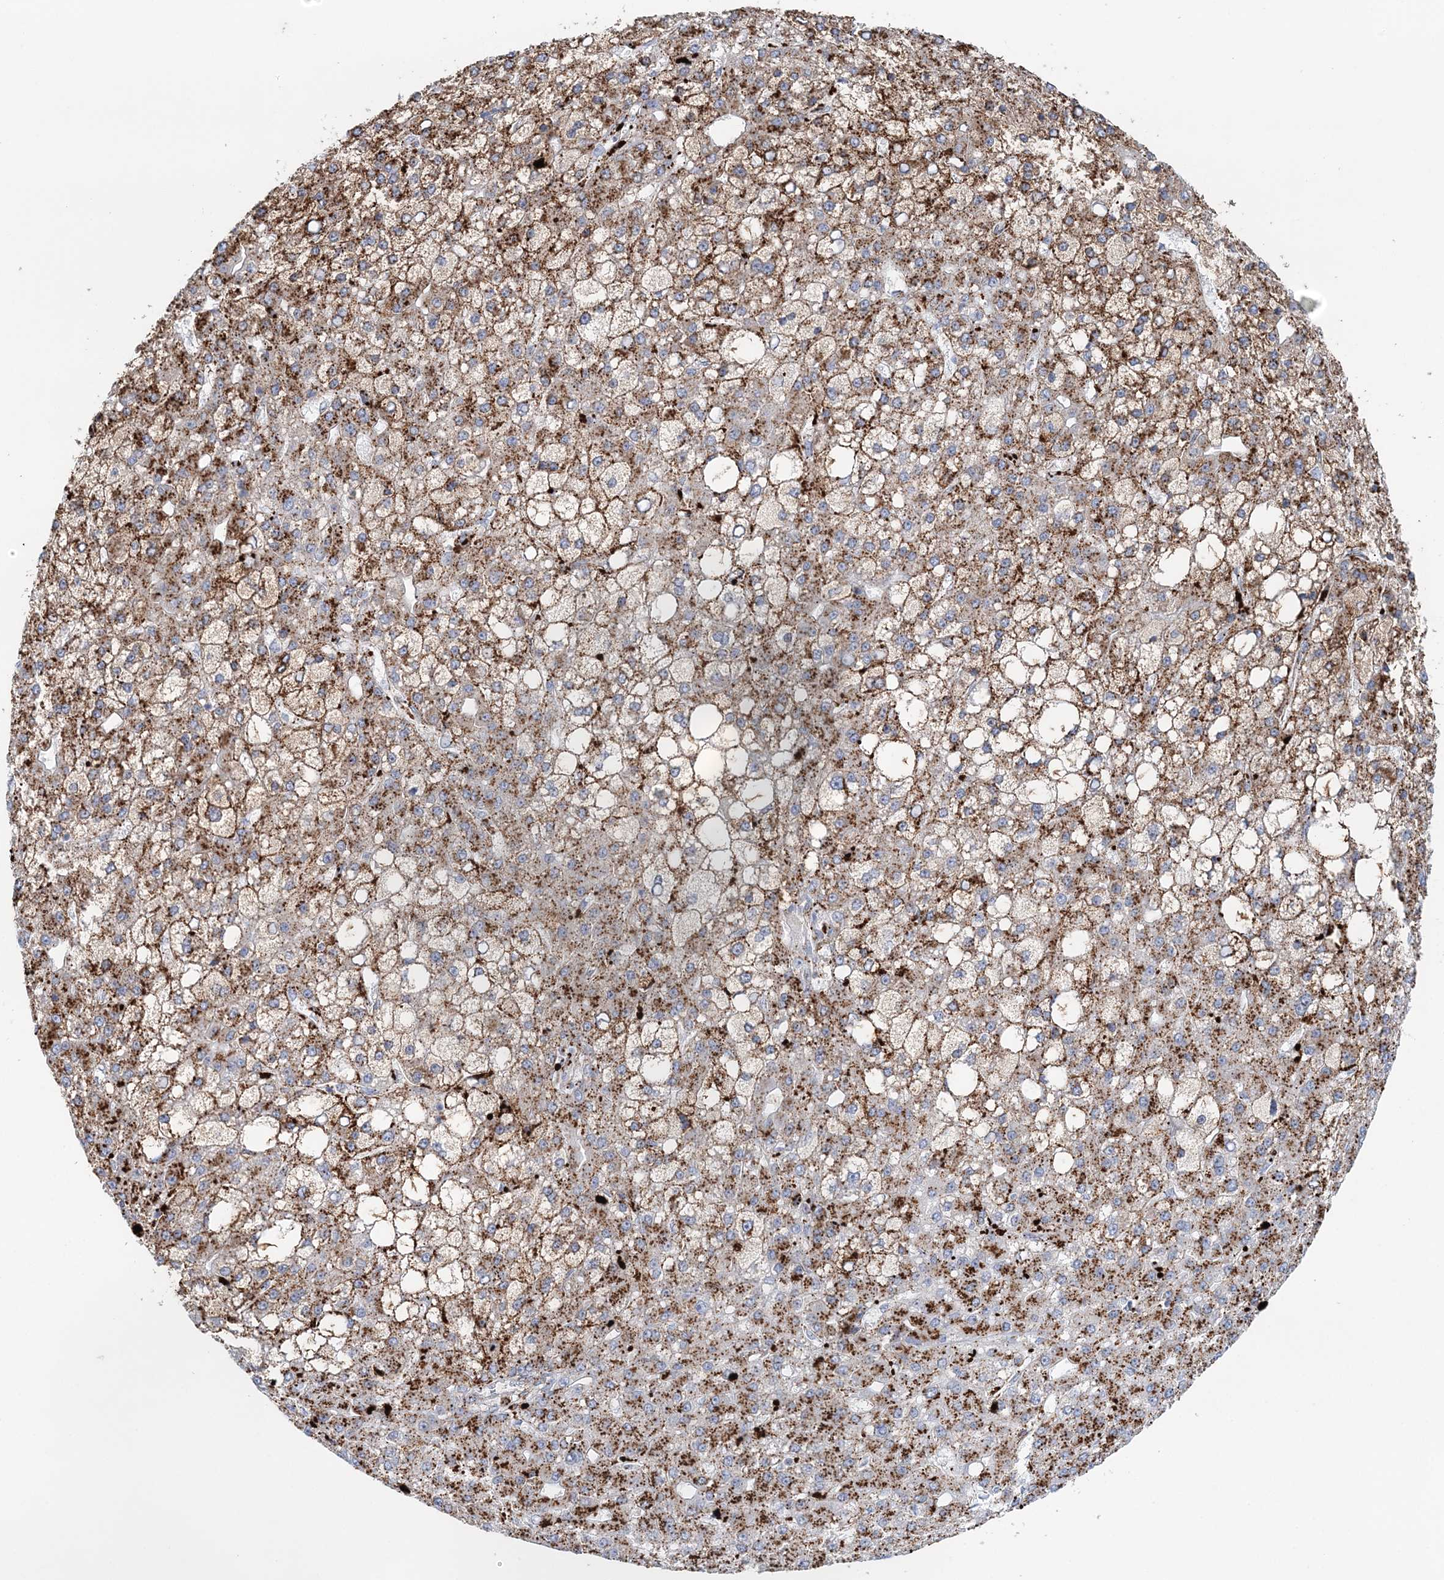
{"staining": {"intensity": "moderate", "quantity": ">75%", "location": "cytoplasmic/membranous"}, "tissue": "liver cancer", "cell_type": "Tumor cells", "image_type": "cancer", "snomed": [{"axis": "morphology", "description": "Carcinoma, Hepatocellular, NOS"}, {"axis": "topography", "description": "Liver"}], "caption": "An immunohistochemistry (IHC) histopathology image of tumor tissue is shown. Protein staining in brown labels moderate cytoplasmic/membranous positivity in hepatocellular carcinoma (liver) within tumor cells.", "gene": "TPP1", "patient": {"sex": "male", "age": 67}}